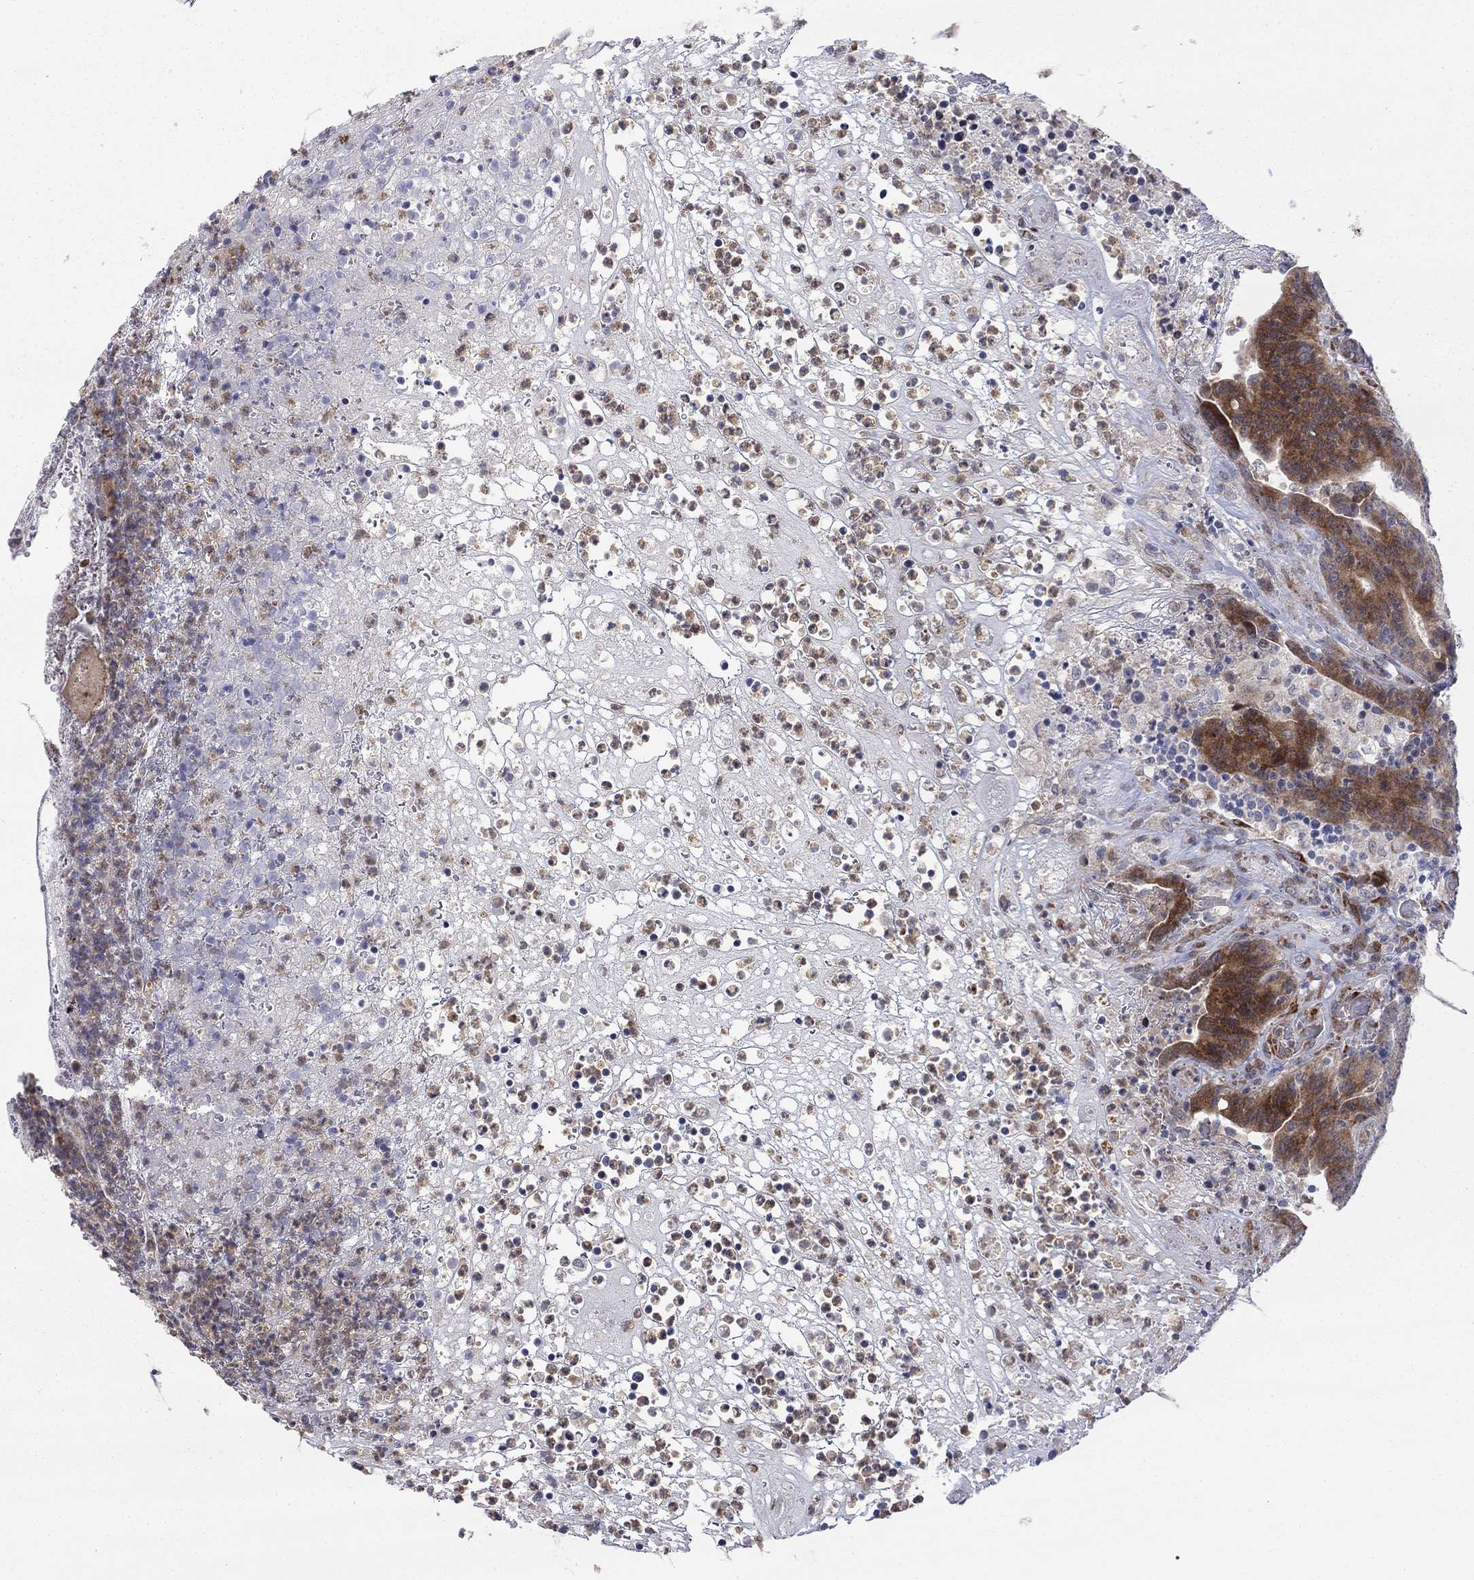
{"staining": {"intensity": "moderate", "quantity": "25%-75%", "location": "cytoplasmic/membranous"}, "tissue": "colorectal cancer", "cell_type": "Tumor cells", "image_type": "cancer", "snomed": [{"axis": "morphology", "description": "Adenocarcinoma, NOS"}, {"axis": "topography", "description": "Colon"}], "caption": "This histopathology image shows adenocarcinoma (colorectal) stained with IHC to label a protein in brown. The cytoplasmic/membranous of tumor cells show moderate positivity for the protein. Nuclei are counter-stained blue.", "gene": "TTC21B", "patient": {"sex": "female", "age": 75}}